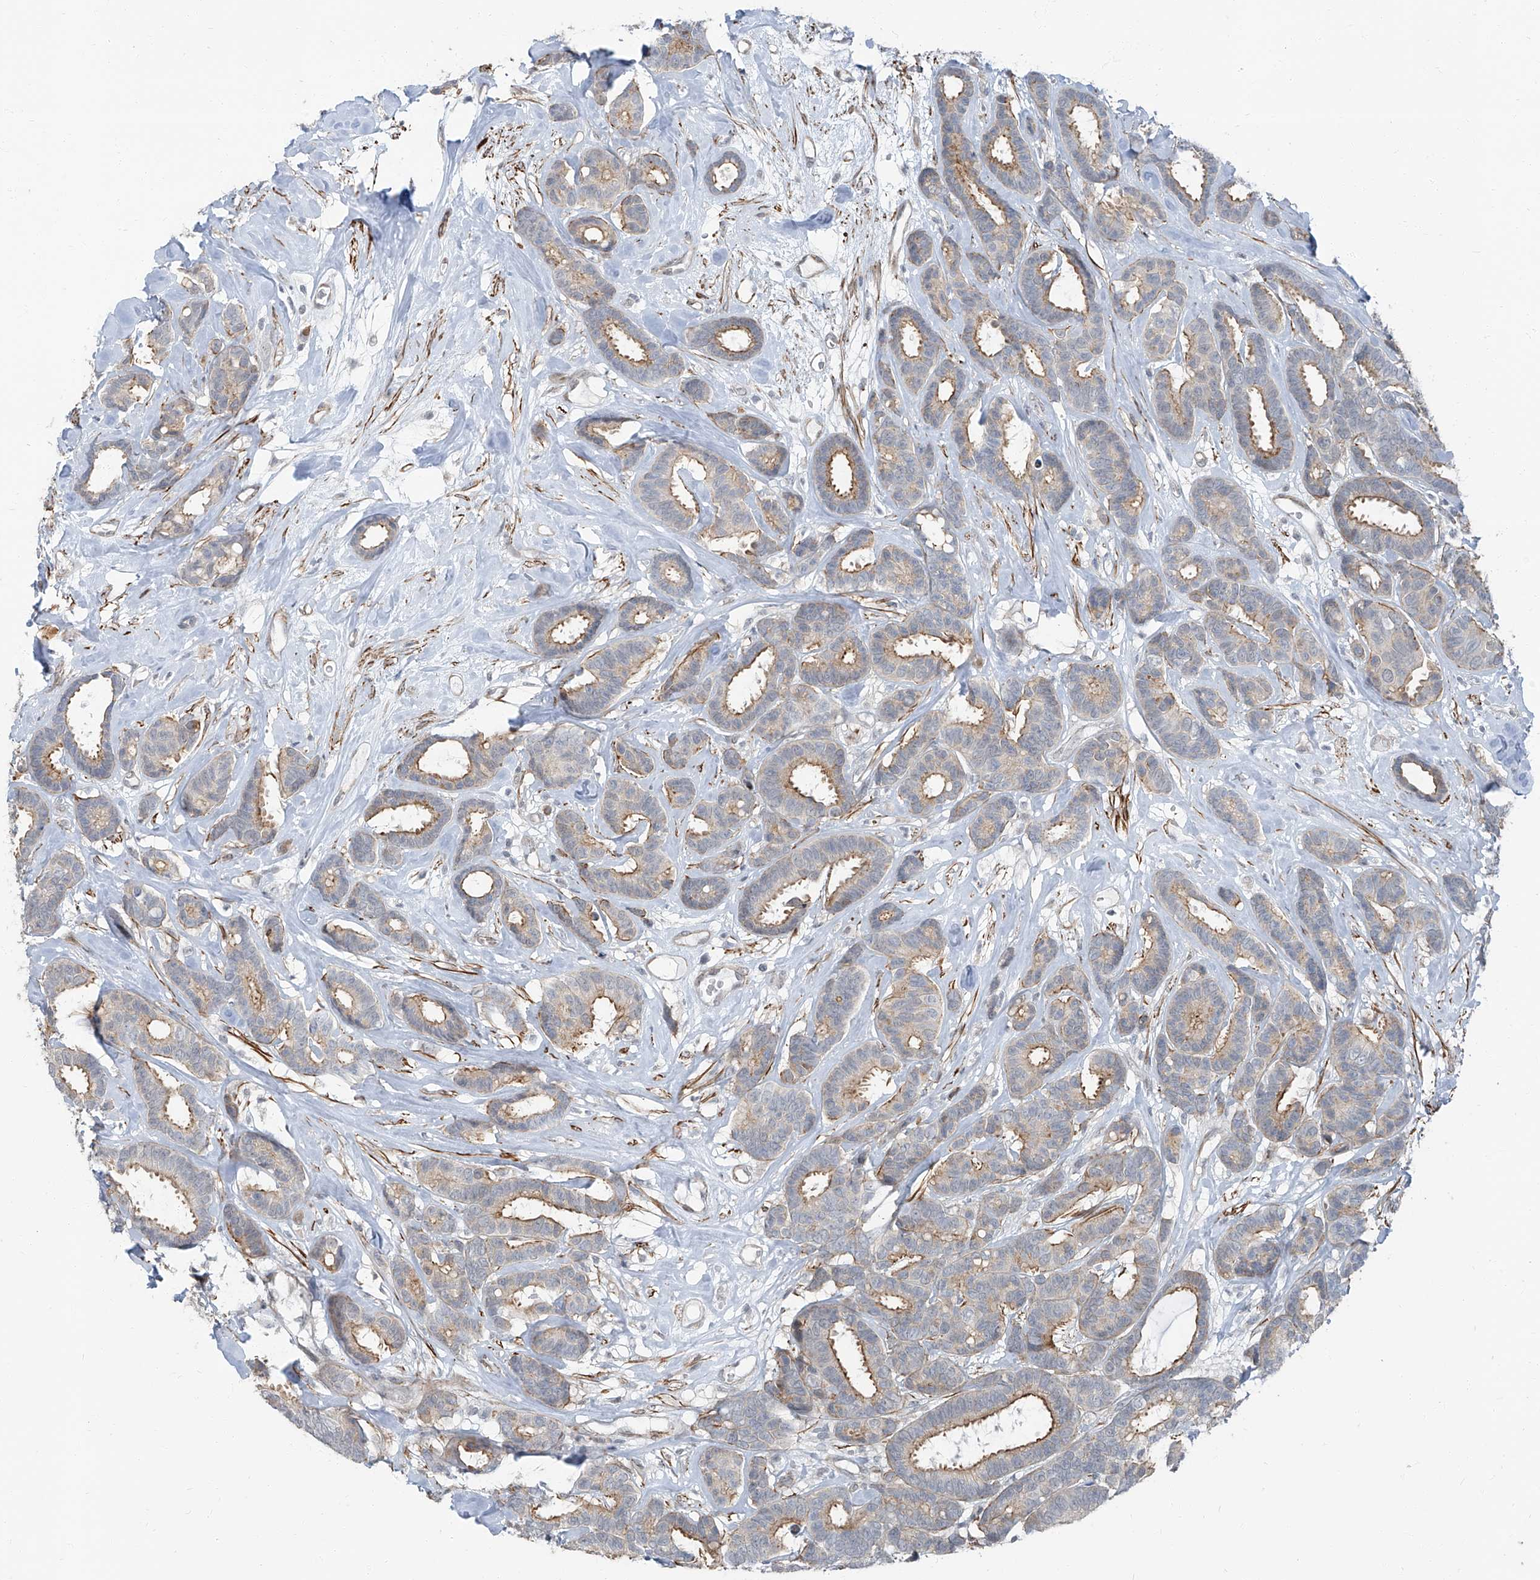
{"staining": {"intensity": "moderate", "quantity": "25%-75%", "location": "cytoplasmic/membranous"}, "tissue": "breast cancer", "cell_type": "Tumor cells", "image_type": "cancer", "snomed": [{"axis": "morphology", "description": "Duct carcinoma"}, {"axis": "topography", "description": "Breast"}], "caption": "Immunohistochemistry of human breast invasive ductal carcinoma displays medium levels of moderate cytoplasmic/membranous staining in approximately 25%-75% of tumor cells.", "gene": "TXLNB", "patient": {"sex": "female", "age": 87}}